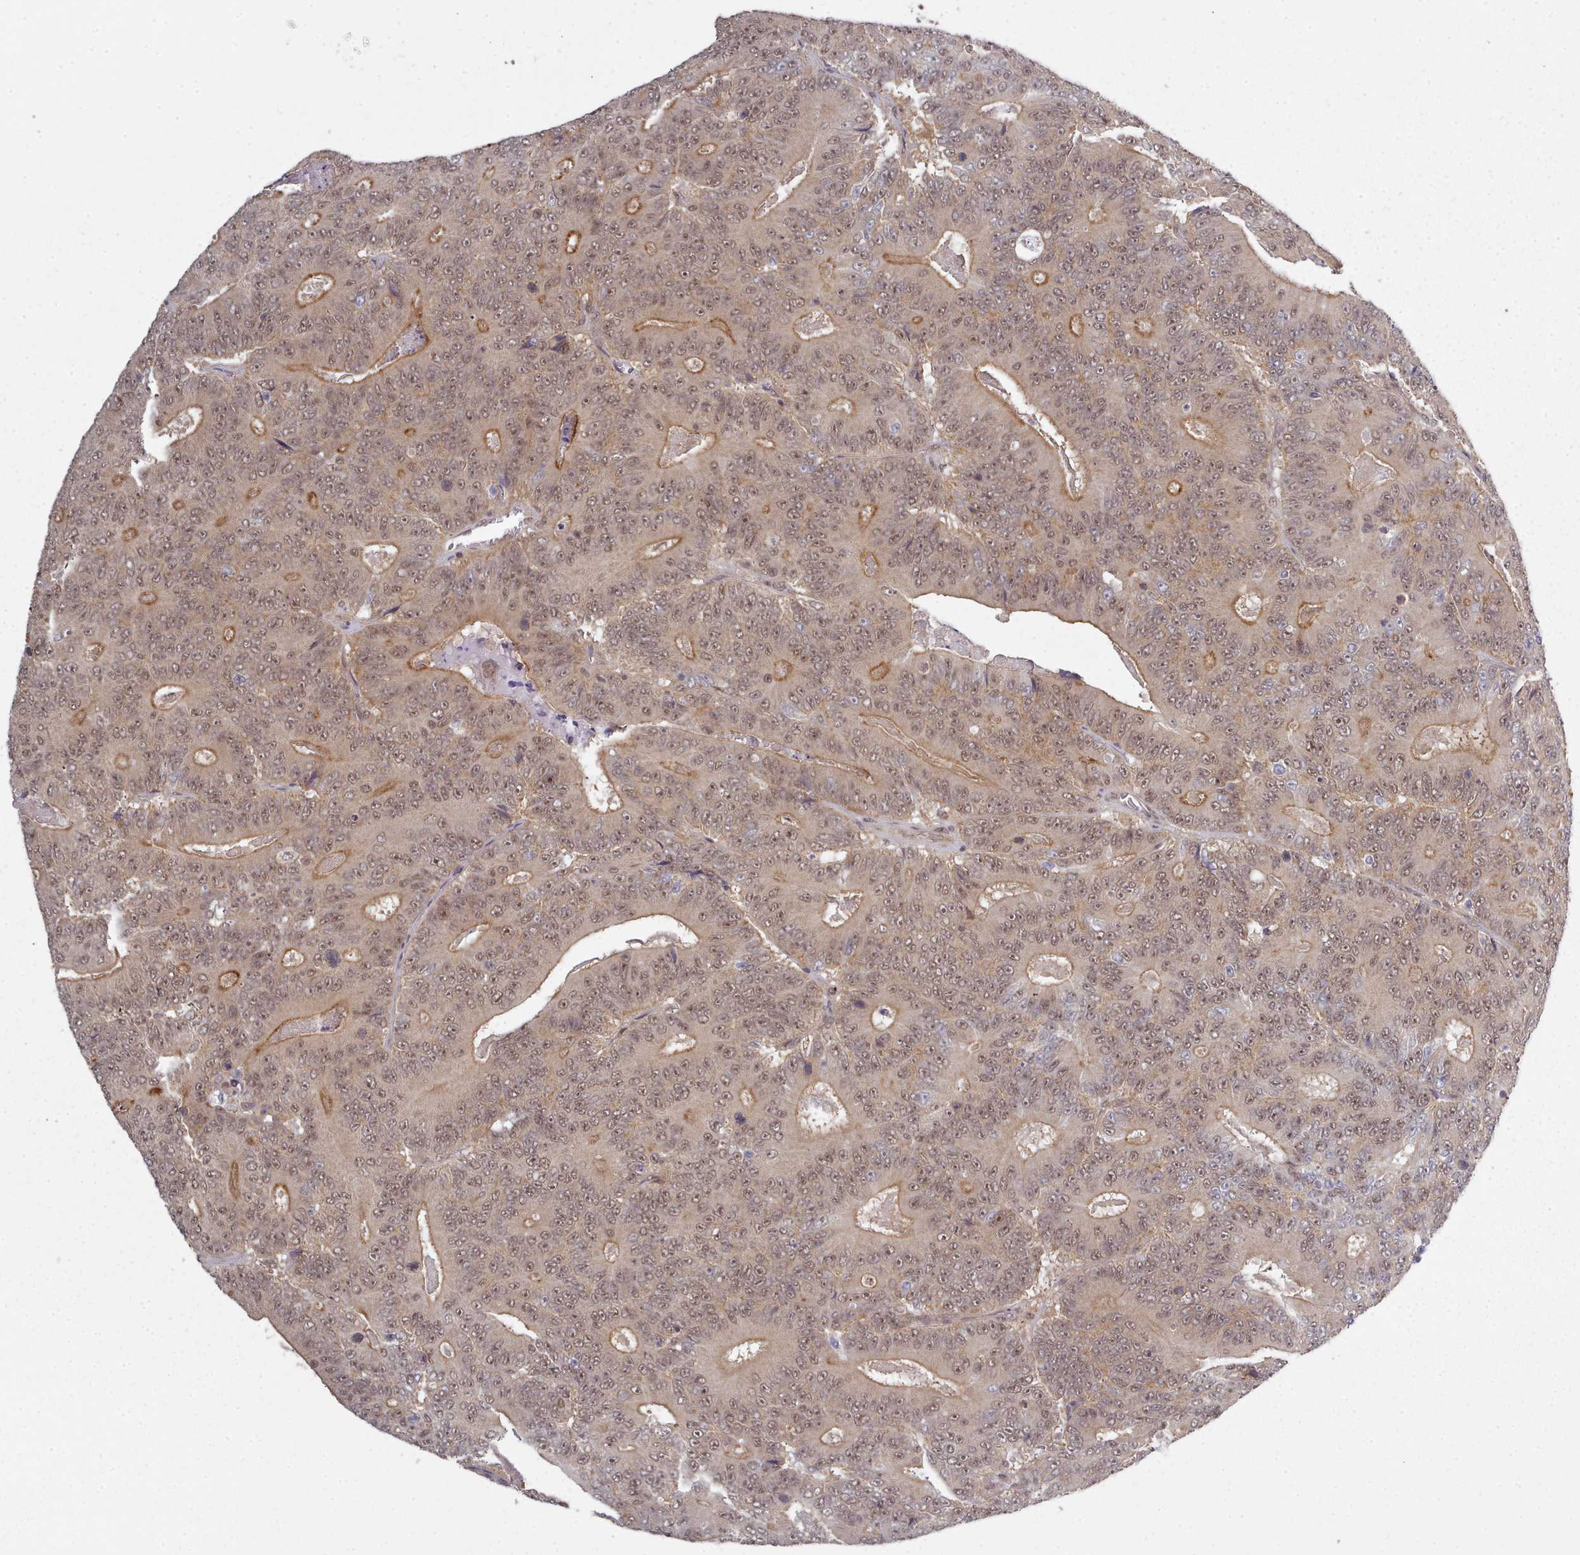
{"staining": {"intensity": "weak", "quantity": "25%-75%", "location": "cytoplasmic/membranous,nuclear"}, "tissue": "colorectal cancer", "cell_type": "Tumor cells", "image_type": "cancer", "snomed": [{"axis": "morphology", "description": "Adenocarcinoma, NOS"}, {"axis": "topography", "description": "Colon"}], "caption": "There is low levels of weak cytoplasmic/membranous and nuclear expression in tumor cells of colorectal cancer (adenocarcinoma), as demonstrated by immunohistochemical staining (brown color).", "gene": "DHX8", "patient": {"sex": "male", "age": 83}}